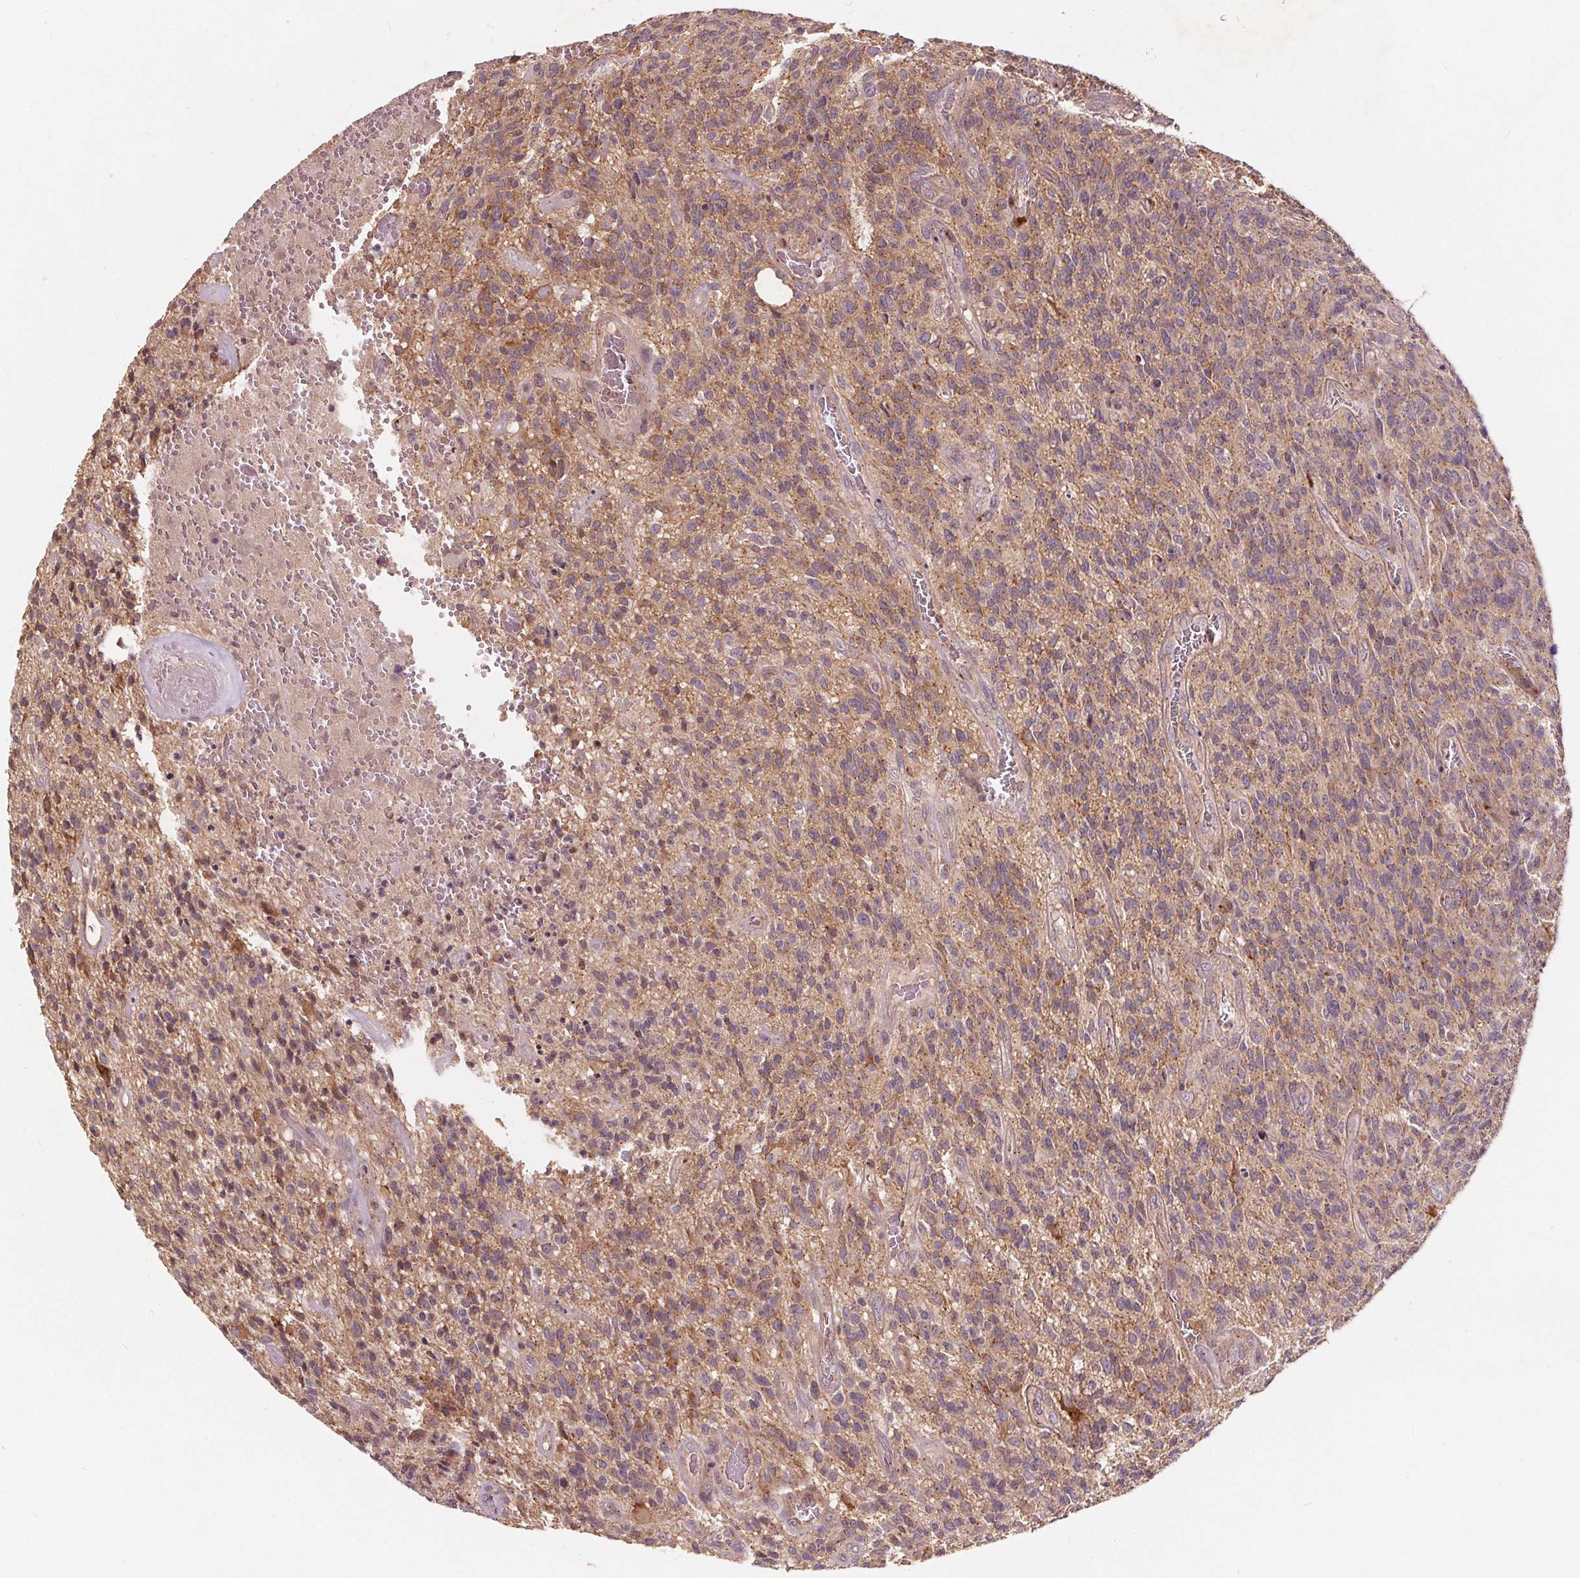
{"staining": {"intensity": "weak", "quantity": "<25%", "location": "cytoplasmic/membranous"}, "tissue": "glioma", "cell_type": "Tumor cells", "image_type": "cancer", "snomed": [{"axis": "morphology", "description": "Glioma, malignant, High grade"}, {"axis": "topography", "description": "Brain"}], "caption": "Immunohistochemistry (IHC) photomicrograph of neoplastic tissue: high-grade glioma (malignant) stained with DAB demonstrates no significant protein expression in tumor cells.", "gene": "CSNK1G2", "patient": {"sex": "male", "age": 76}}